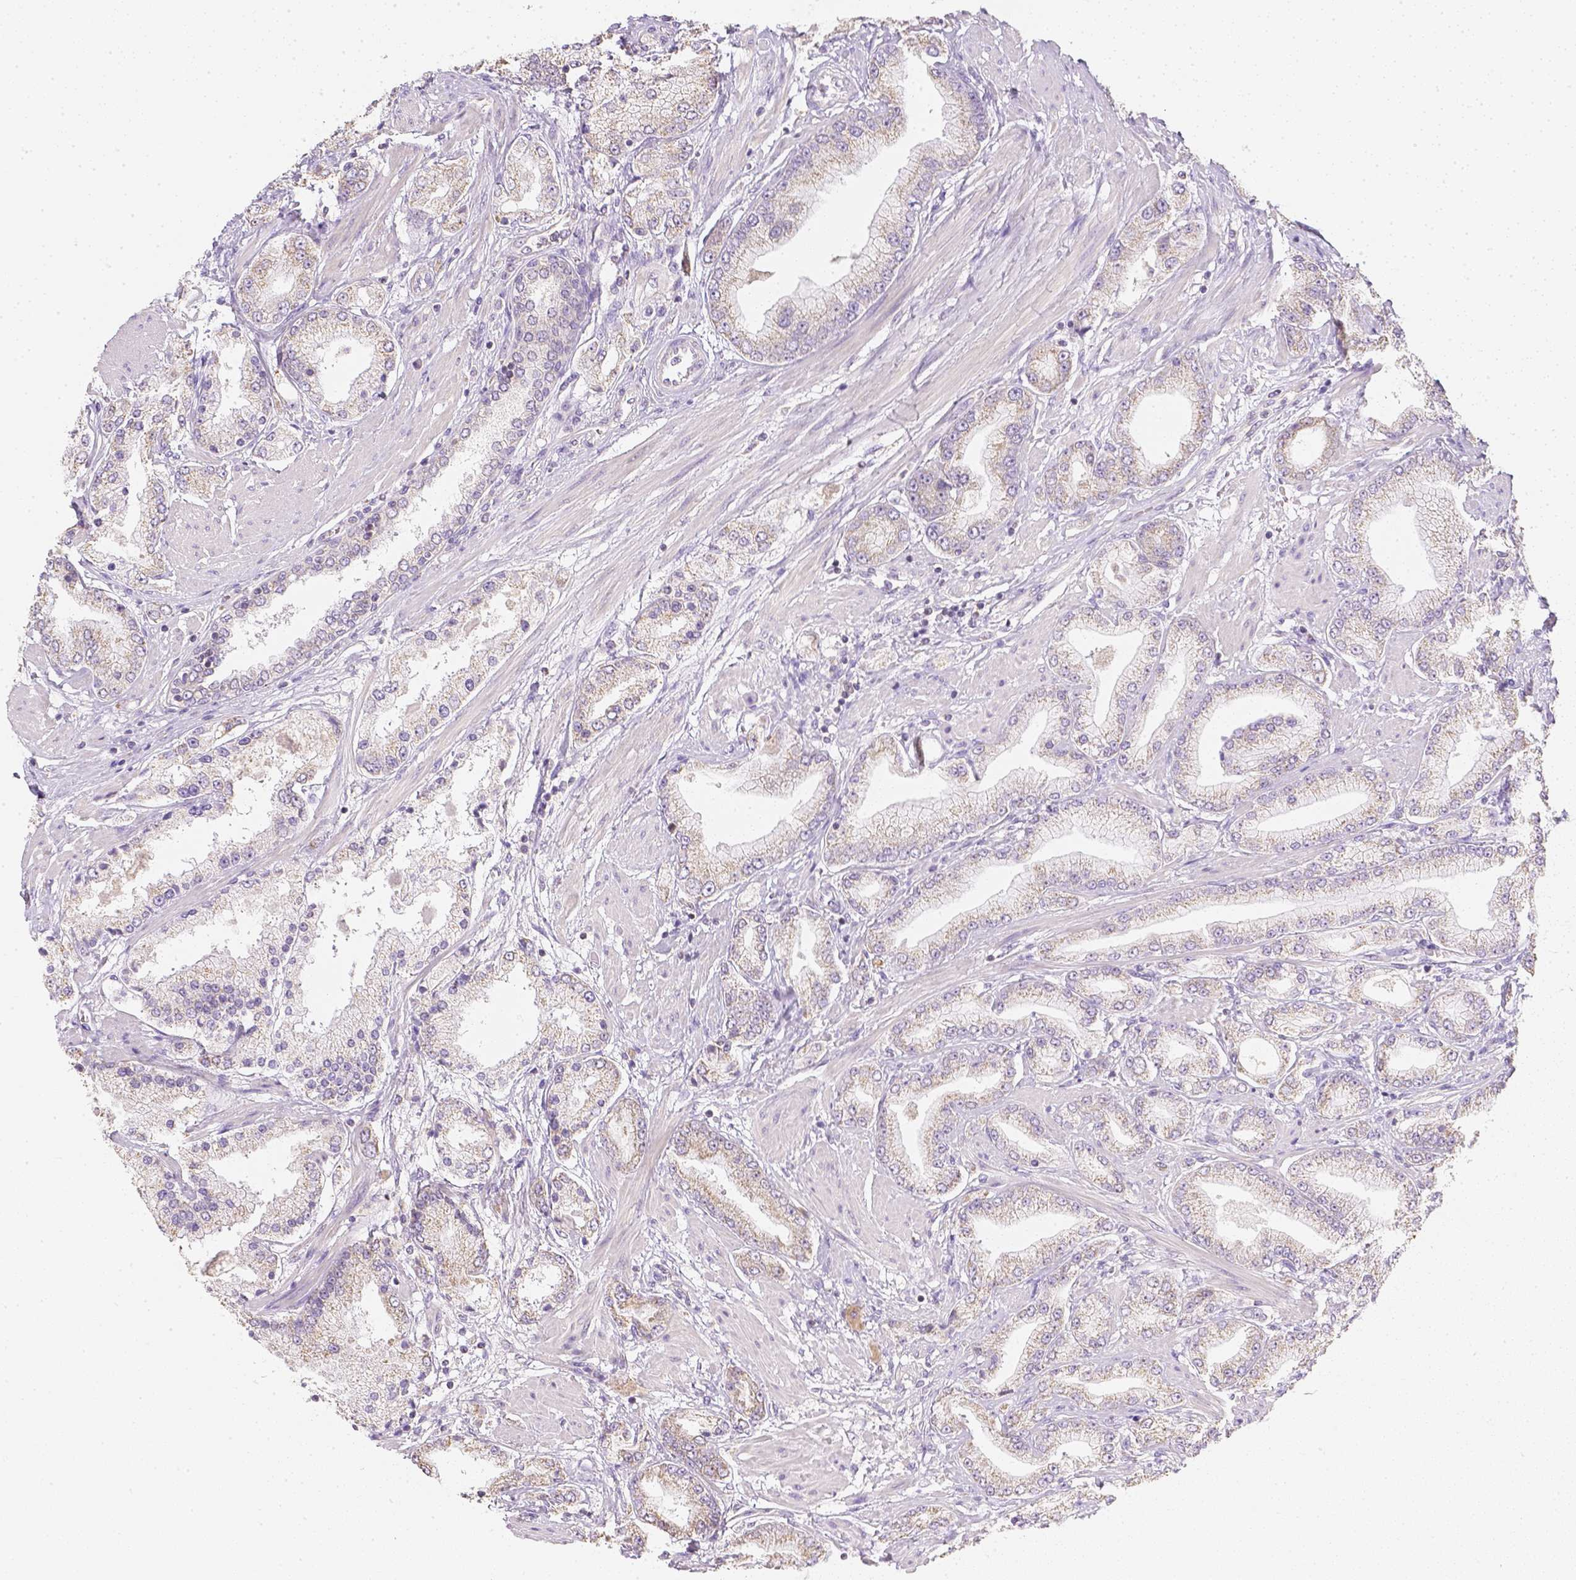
{"staining": {"intensity": "negative", "quantity": "none", "location": "none"}, "tissue": "prostate cancer", "cell_type": "Tumor cells", "image_type": "cancer", "snomed": [{"axis": "morphology", "description": "Adenocarcinoma, High grade"}, {"axis": "topography", "description": "Prostate"}], "caption": "Tumor cells are negative for protein expression in human prostate cancer (adenocarcinoma (high-grade)). (Stains: DAB (3,3'-diaminobenzidine) immunohistochemistry with hematoxylin counter stain, Microscopy: brightfield microscopy at high magnification).", "gene": "NVL", "patient": {"sex": "male", "age": 67}}